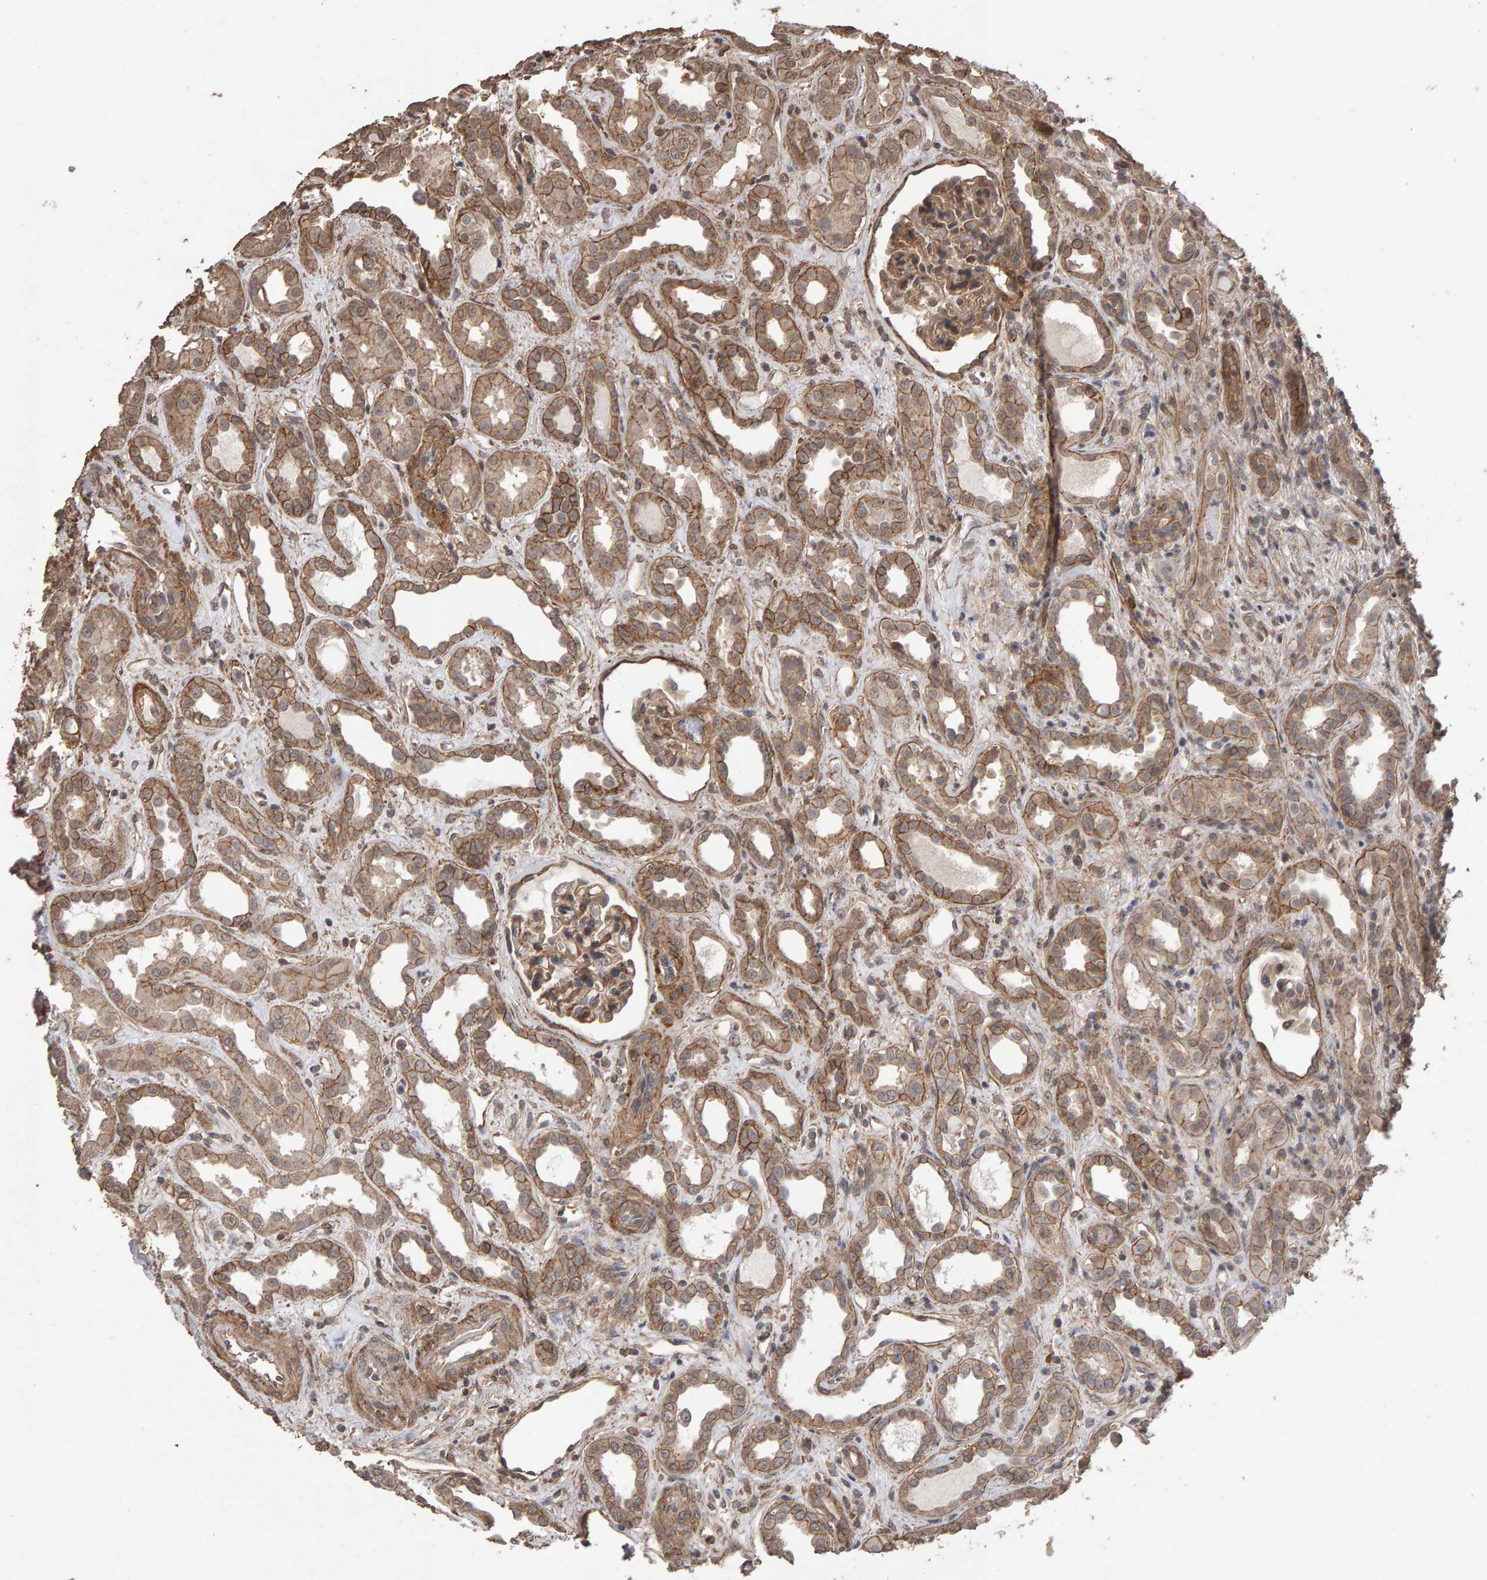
{"staining": {"intensity": "moderate", "quantity": ">75%", "location": "cytoplasmic/membranous"}, "tissue": "kidney", "cell_type": "Cells in glomeruli", "image_type": "normal", "snomed": [{"axis": "morphology", "description": "Normal tissue, NOS"}, {"axis": "topography", "description": "Kidney"}], "caption": "A medium amount of moderate cytoplasmic/membranous expression is present in about >75% of cells in glomeruli in unremarkable kidney.", "gene": "SCRIB", "patient": {"sex": "male", "age": 59}}